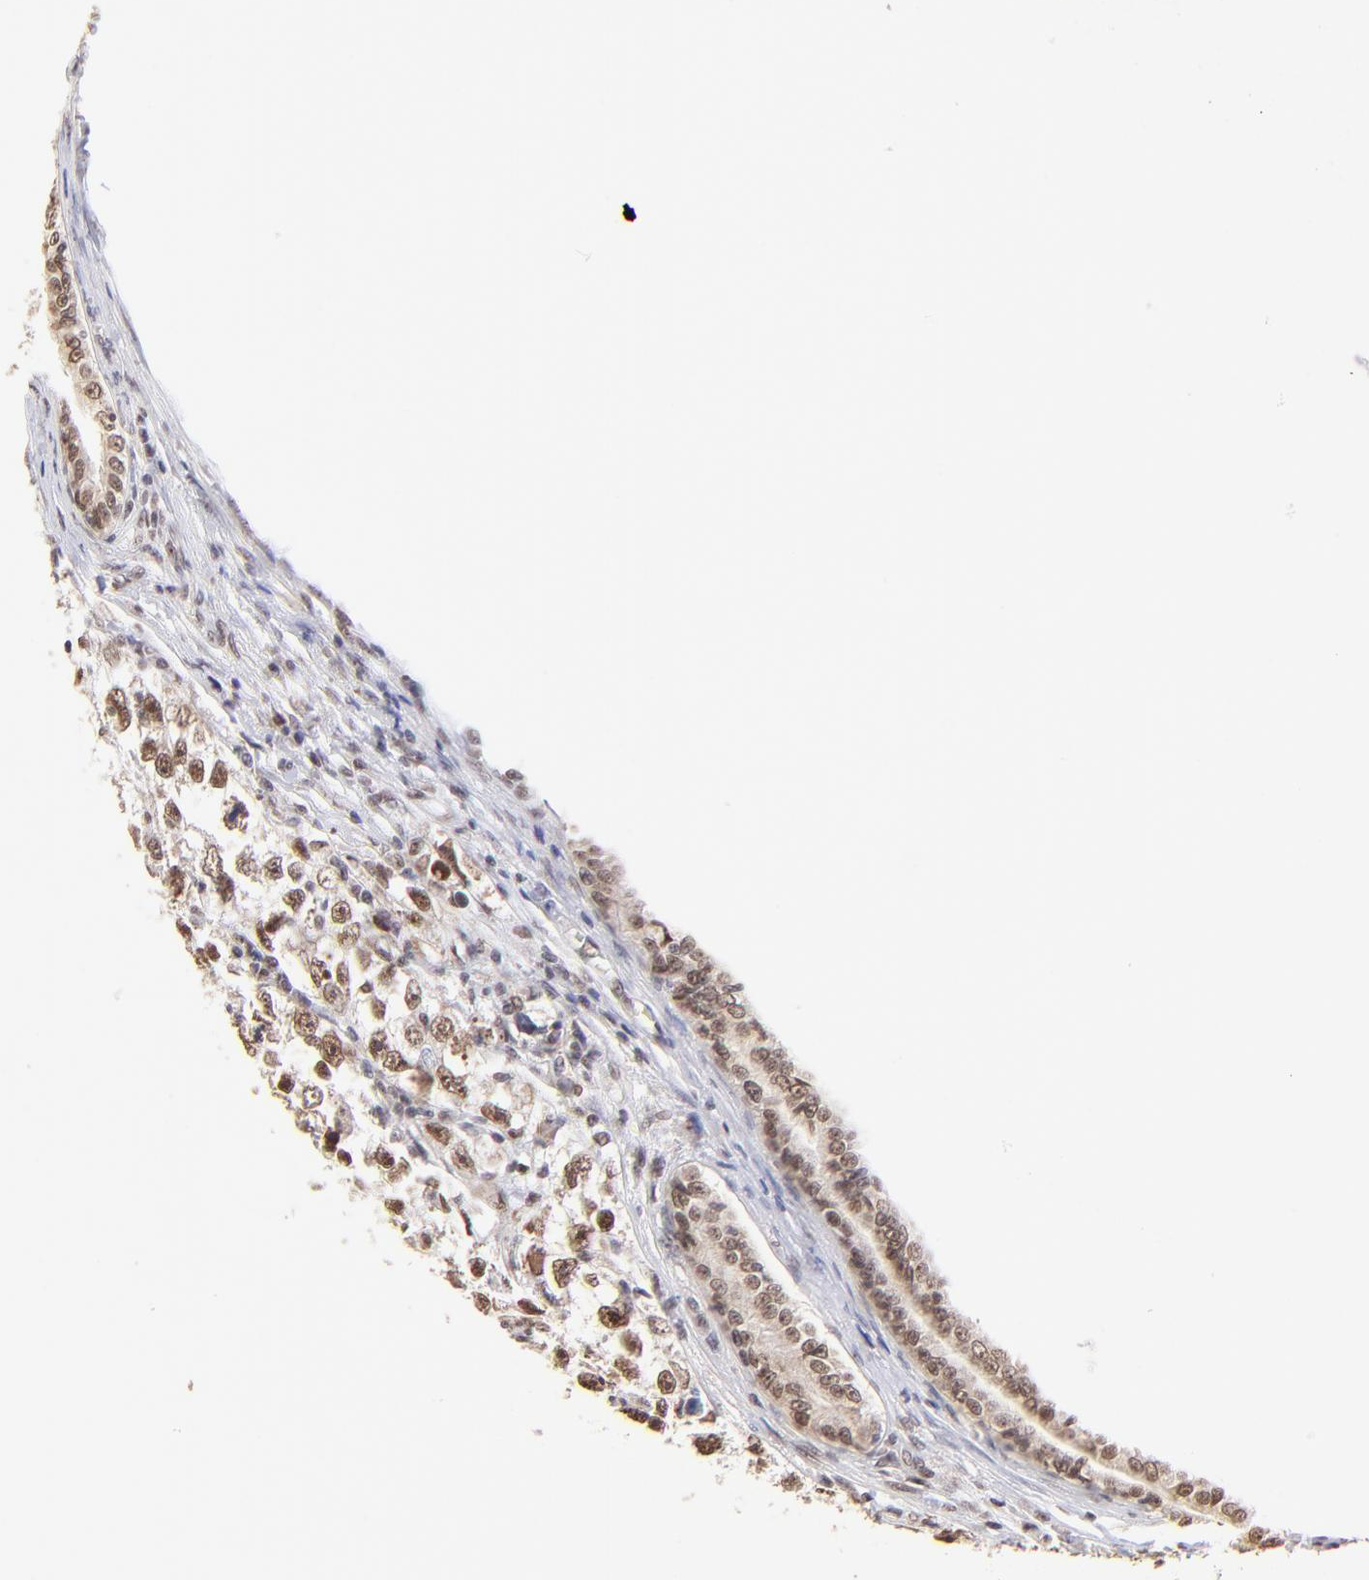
{"staining": {"intensity": "weak", "quantity": ">75%", "location": "nuclear"}, "tissue": "testis cancer", "cell_type": "Tumor cells", "image_type": "cancer", "snomed": [{"axis": "morphology", "description": "Seminoma, NOS"}, {"axis": "morphology", "description": "Carcinoma, Embryonal, NOS"}, {"axis": "topography", "description": "Testis"}], "caption": "Testis cancer (seminoma) stained for a protein exhibits weak nuclear positivity in tumor cells.", "gene": "ZNF670", "patient": {"sex": "male", "age": 30}}